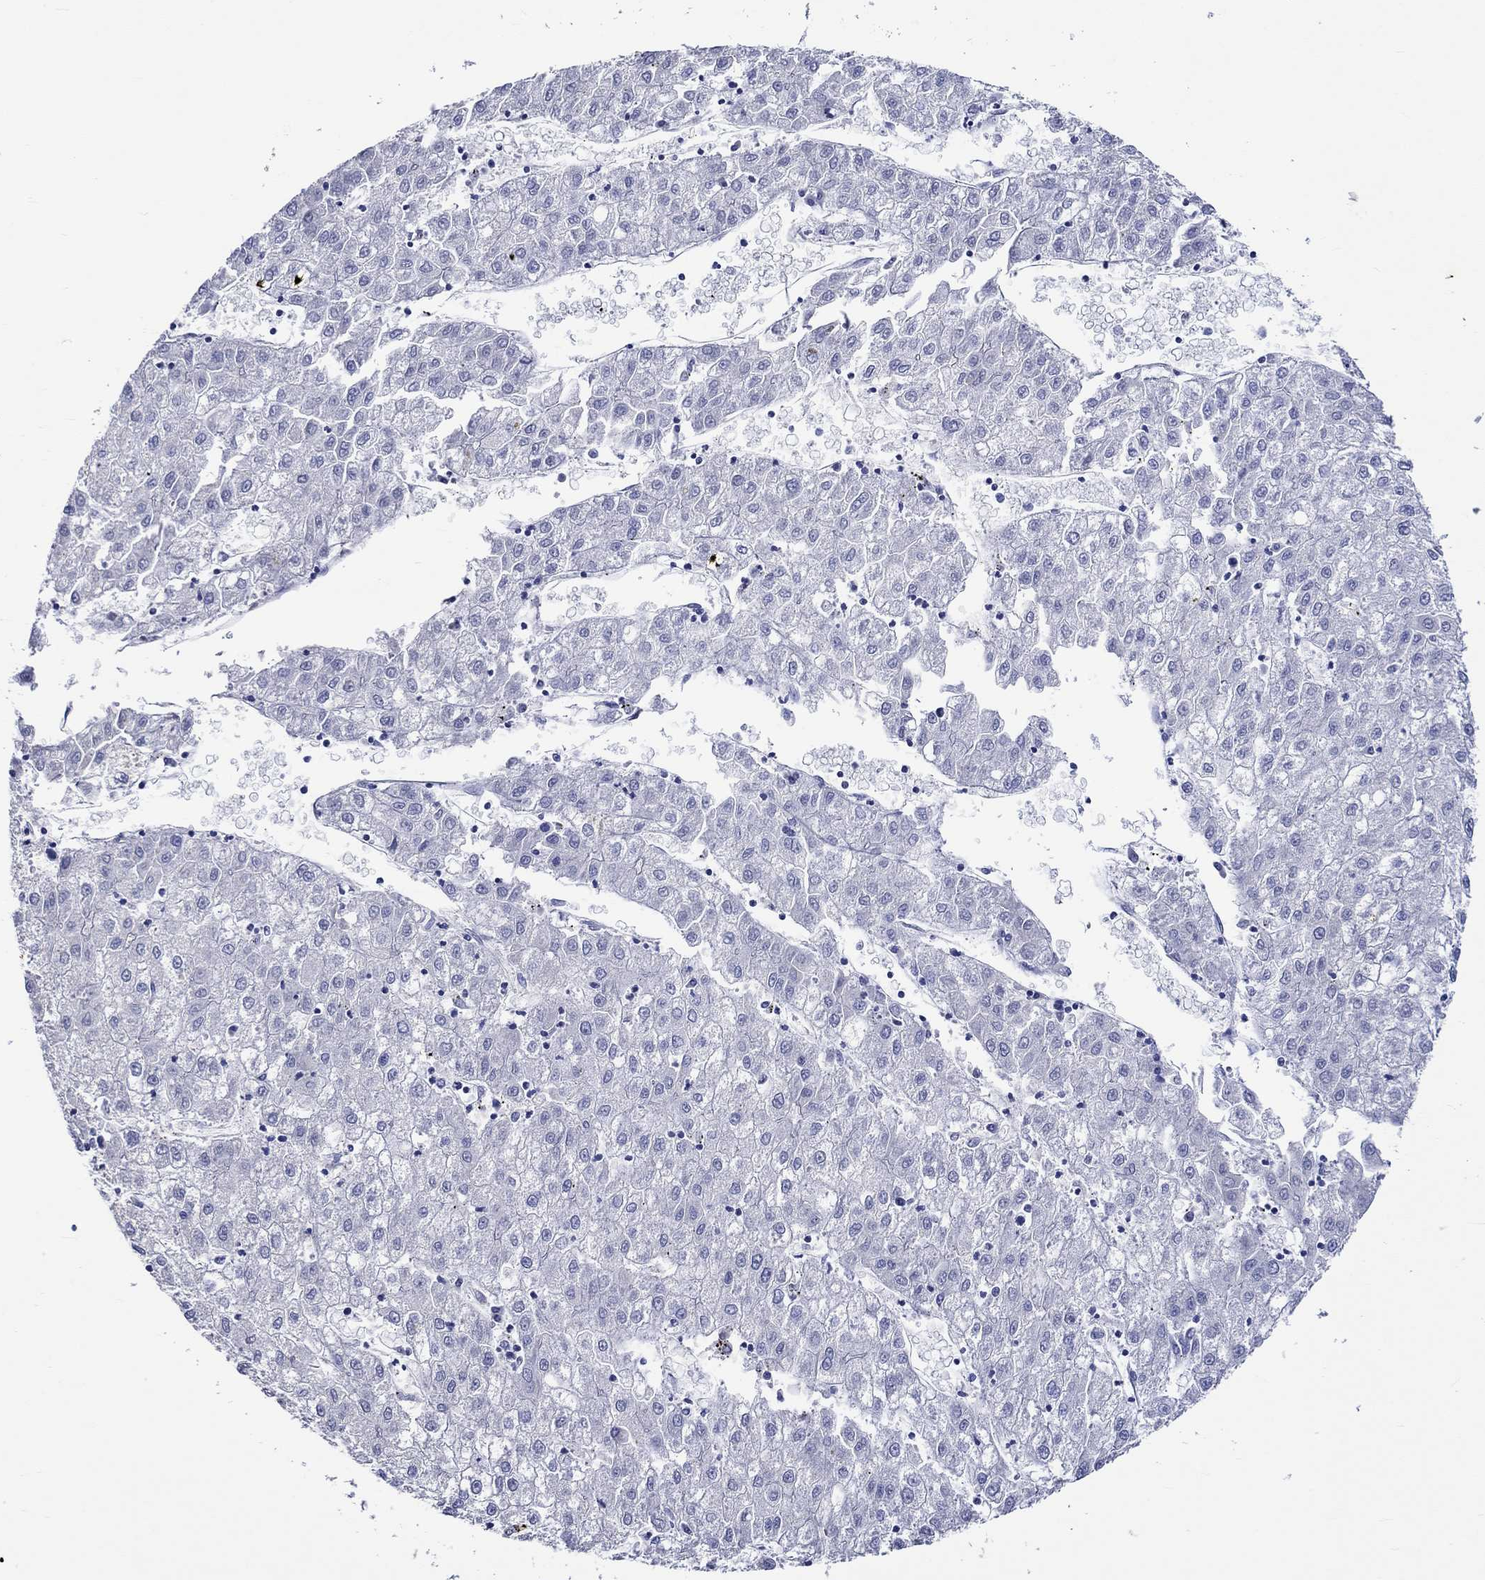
{"staining": {"intensity": "negative", "quantity": "none", "location": "none"}, "tissue": "liver cancer", "cell_type": "Tumor cells", "image_type": "cancer", "snomed": [{"axis": "morphology", "description": "Carcinoma, Hepatocellular, NOS"}, {"axis": "topography", "description": "Liver"}], "caption": "Immunohistochemistry of human liver cancer exhibits no positivity in tumor cells.", "gene": "KLHL35", "patient": {"sex": "male", "age": 72}}